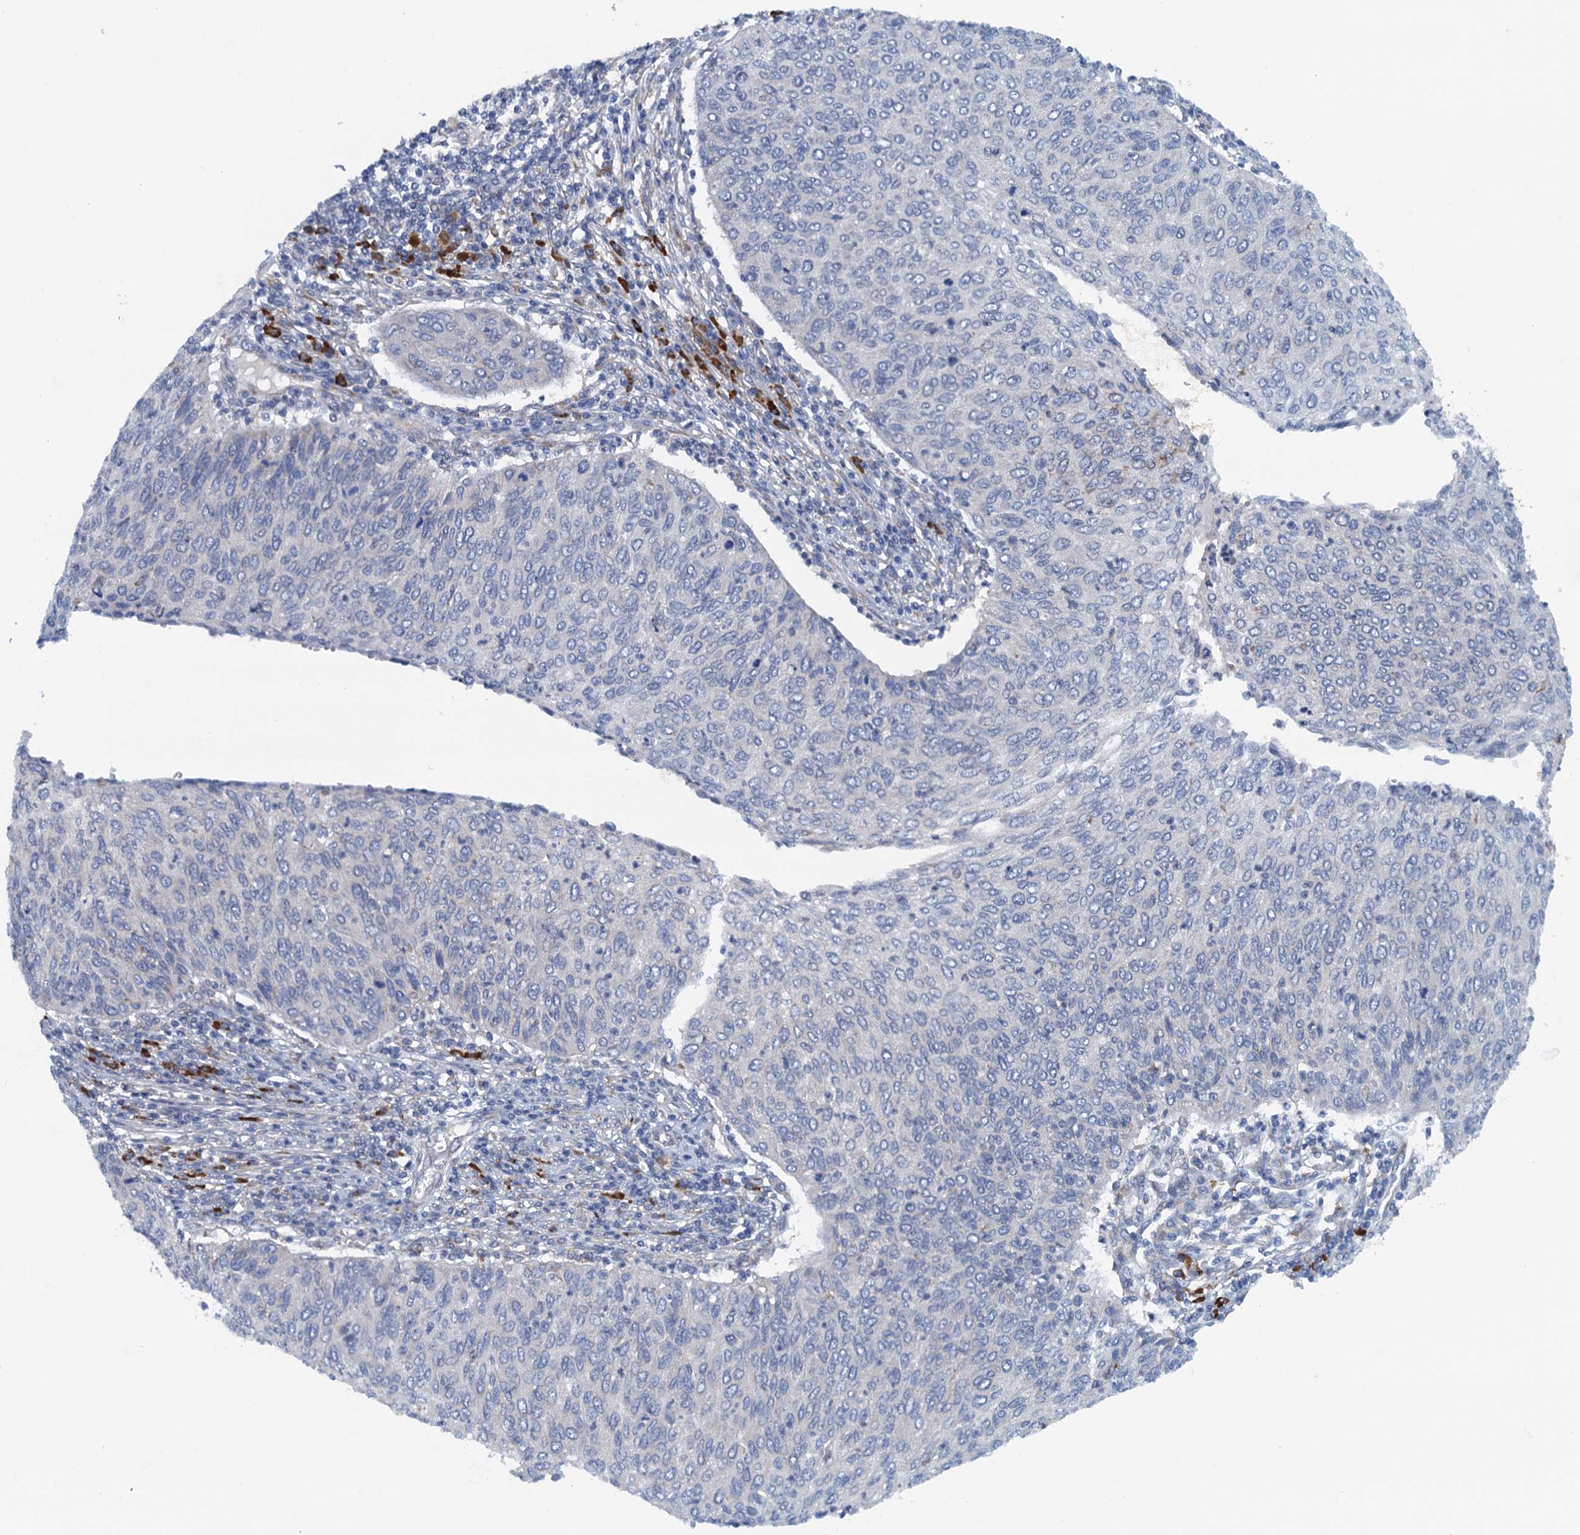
{"staining": {"intensity": "negative", "quantity": "none", "location": "none"}, "tissue": "cervical cancer", "cell_type": "Tumor cells", "image_type": "cancer", "snomed": [{"axis": "morphology", "description": "Squamous cell carcinoma, NOS"}, {"axis": "topography", "description": "Cervix"}], "caption": "Protein analysis of squamous cell carcinoma (cervical) displays no significant positivity in tumor cells. The staining is performed using DAB (3,3'-diaminobenzidine) brown chromogen with nuclei counter-stained in using hematoxylin.", "gene": "MYDGF", "patient": {"sex": "female", "age": 38}}